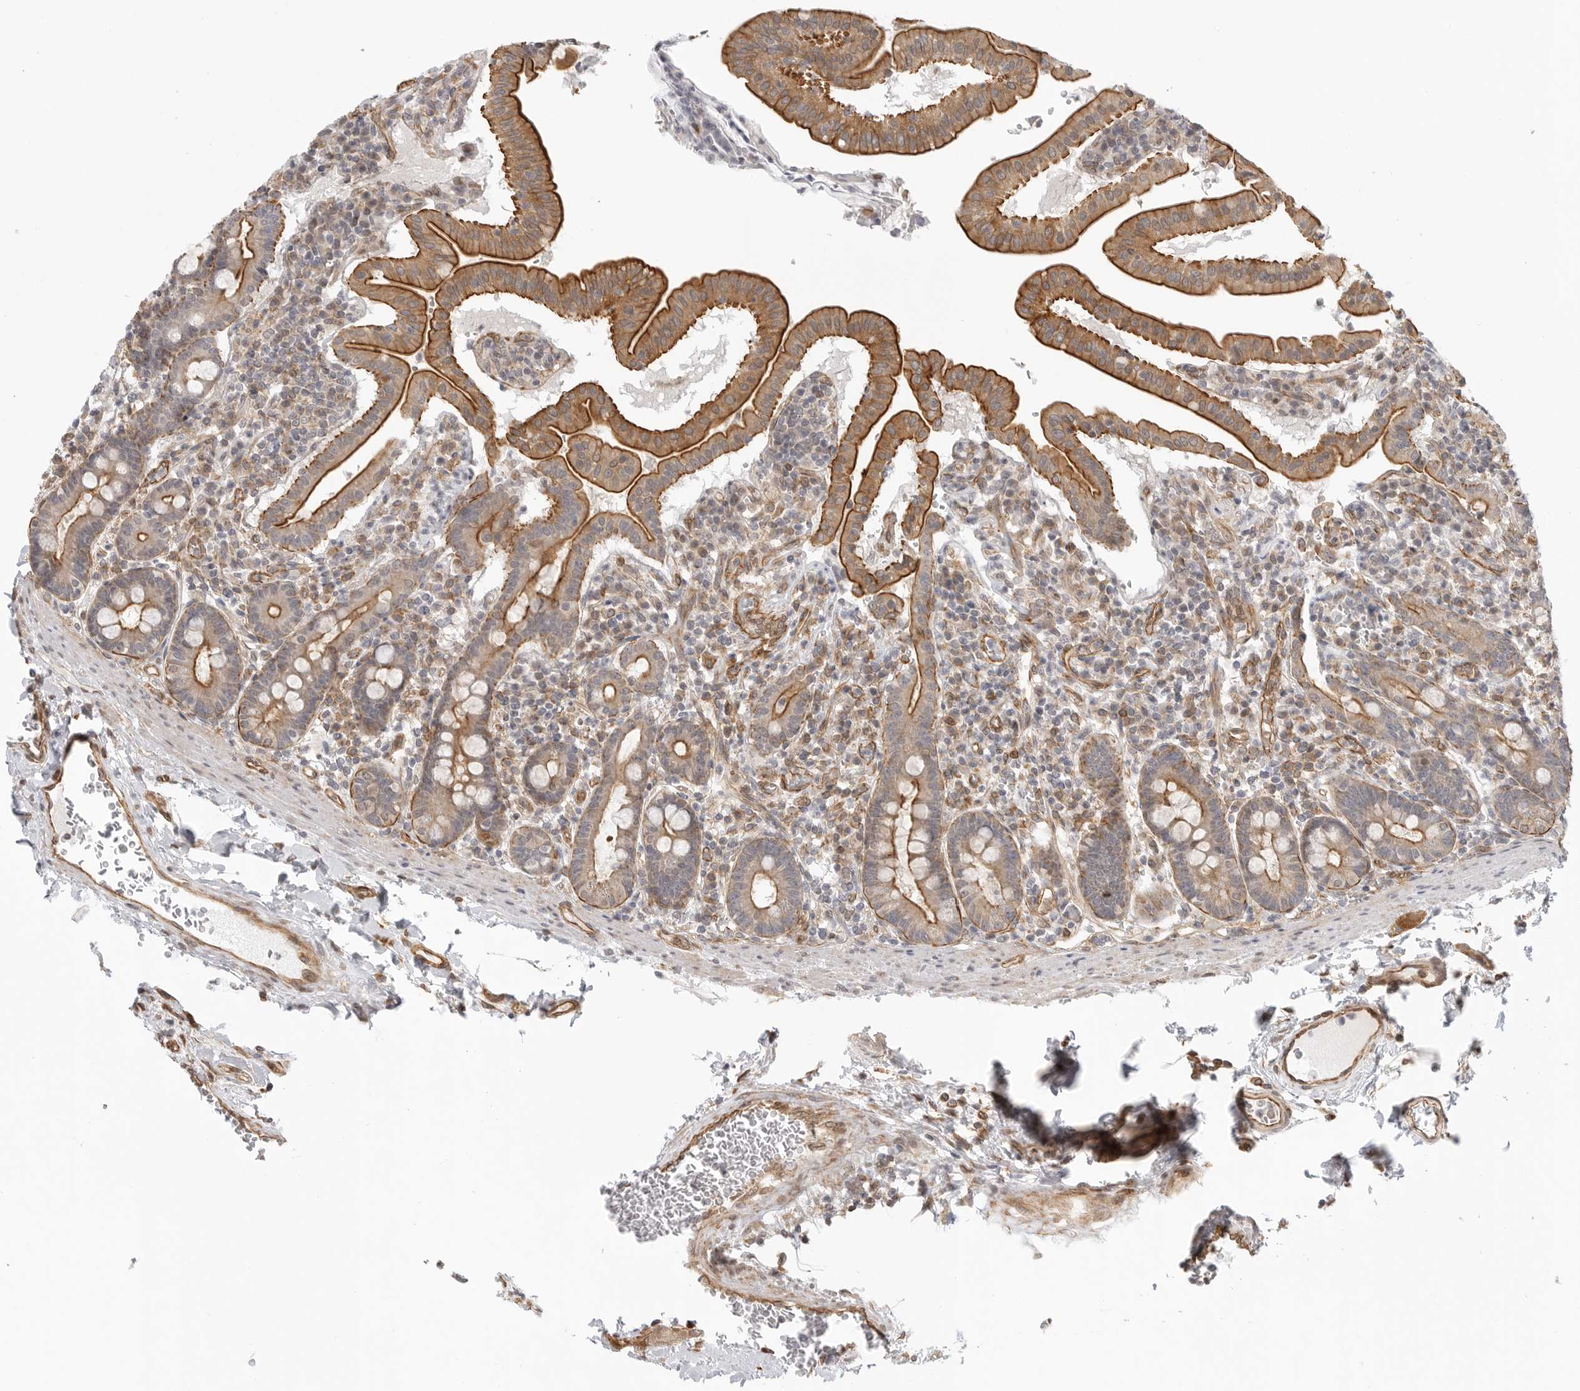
{"staining": {"intensity": "strong", "quantity": ">75%", "location": "cytoplasmic/membranous"}, "tissue": "duodenum", "cell_type": "Glandular cells", "image_type": "normal", "snomed": [{"axis": "morphology", "description": "Normal tissue, NOS"}, {"axis": "morphology", "description": "Adenocarcinoma, NOS"}, {"axis": "topography", "description": "Pancreas"}, {"axis": "topography", "description": "Duodenum"}], "caption": "Immunohistochemical staining of unremarkable human duodenum reveals >75% levels of strong cytoplasmic/membranous protein staining in approximately >75% of glandular cells.", "gene": "ATOH7", "patient": {"sex": "male", "age": 50}}